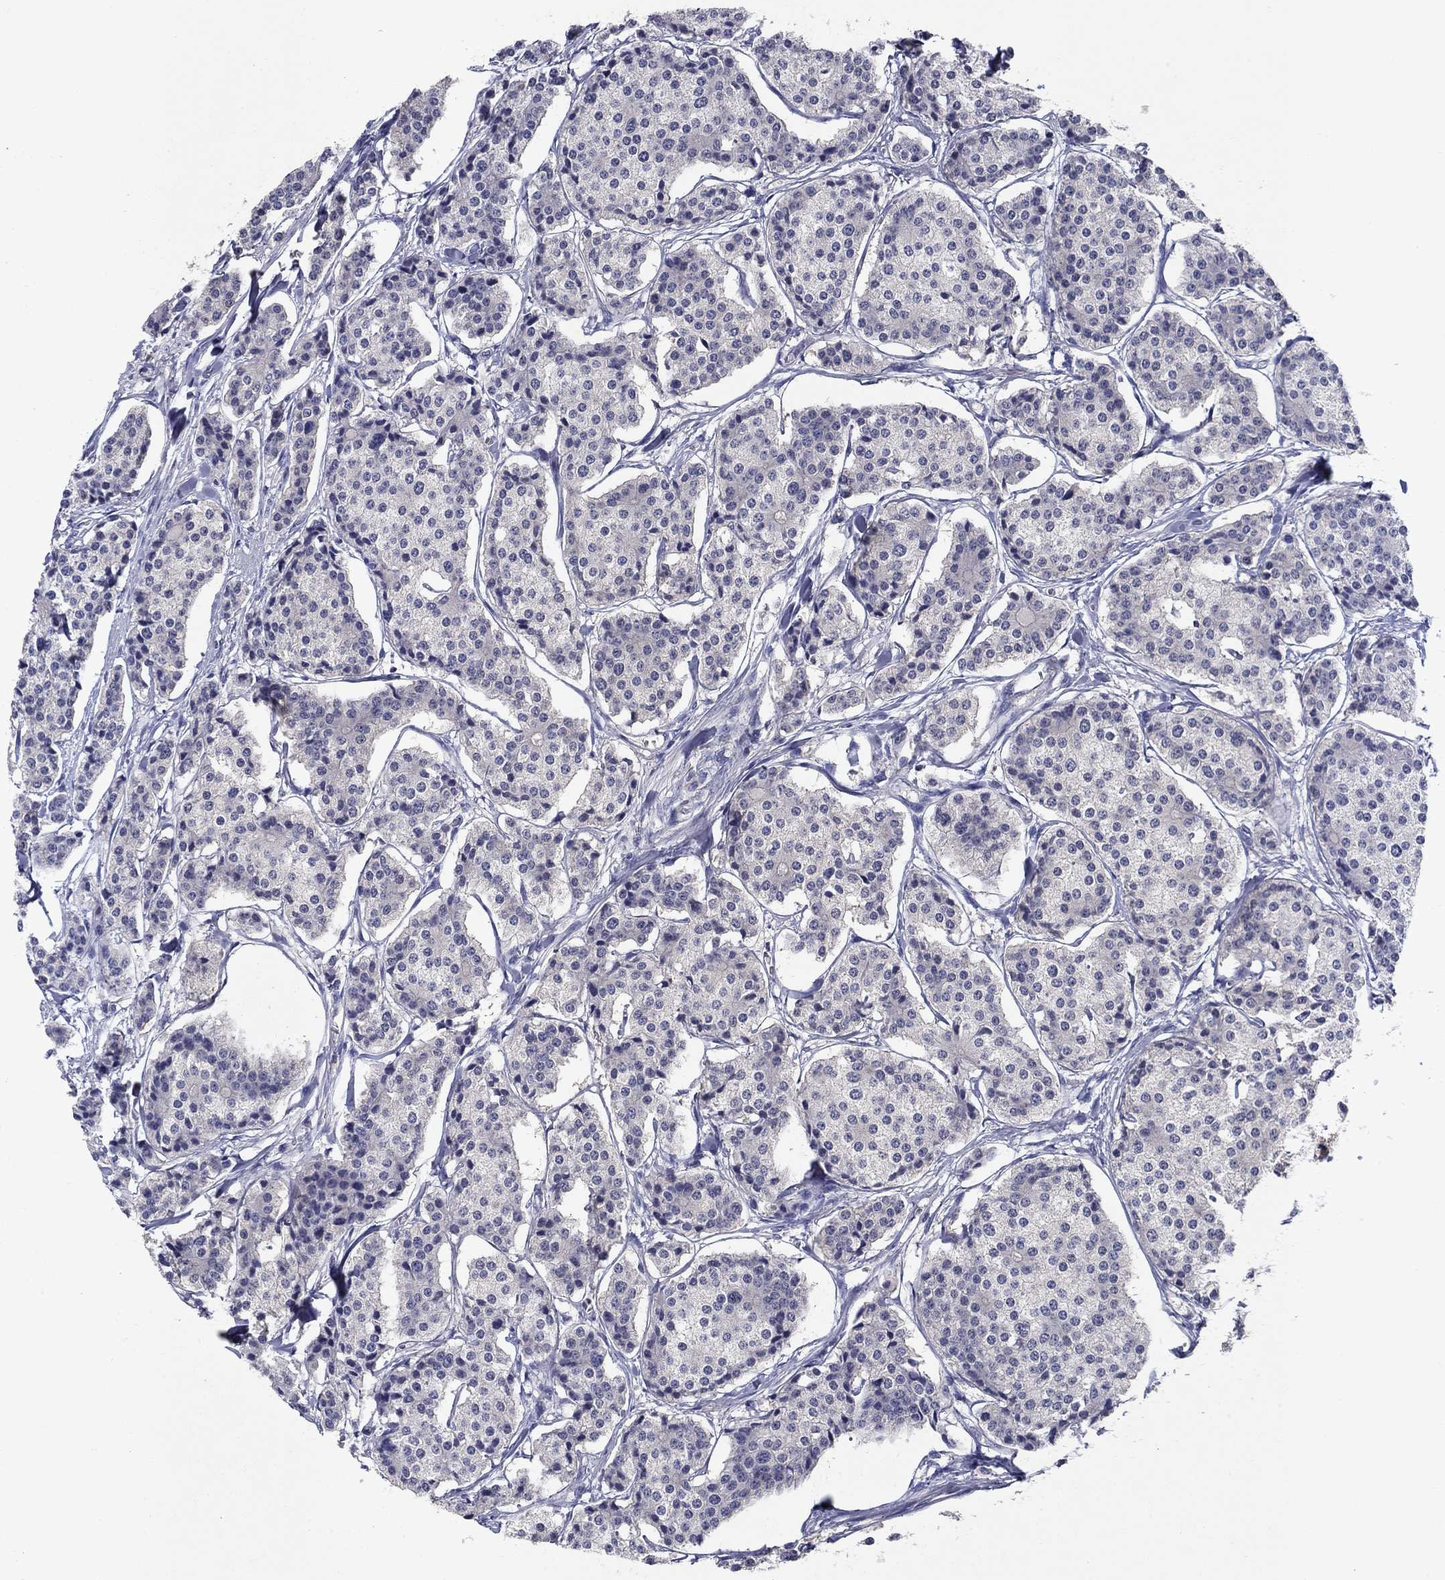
{"staining": {"intensity": "negative", "quantity": "none", "location": "none"}, "tissue": "carcinoid", "cell_type": "Tumor cells", "image_type": "cancer", "snomed": [{"axis": "morphology", "description": "Carcinoid, malignant, NOS"}, {"axis": "topography", "description": "Small intestine"}], "caption": "Tumor cells show no significant positivity in malignant carcinoid. (IHC, brightfield microscopy, high magnification).", "gene": "GLTP", "patient": {"sex": "female", "age": 65}}